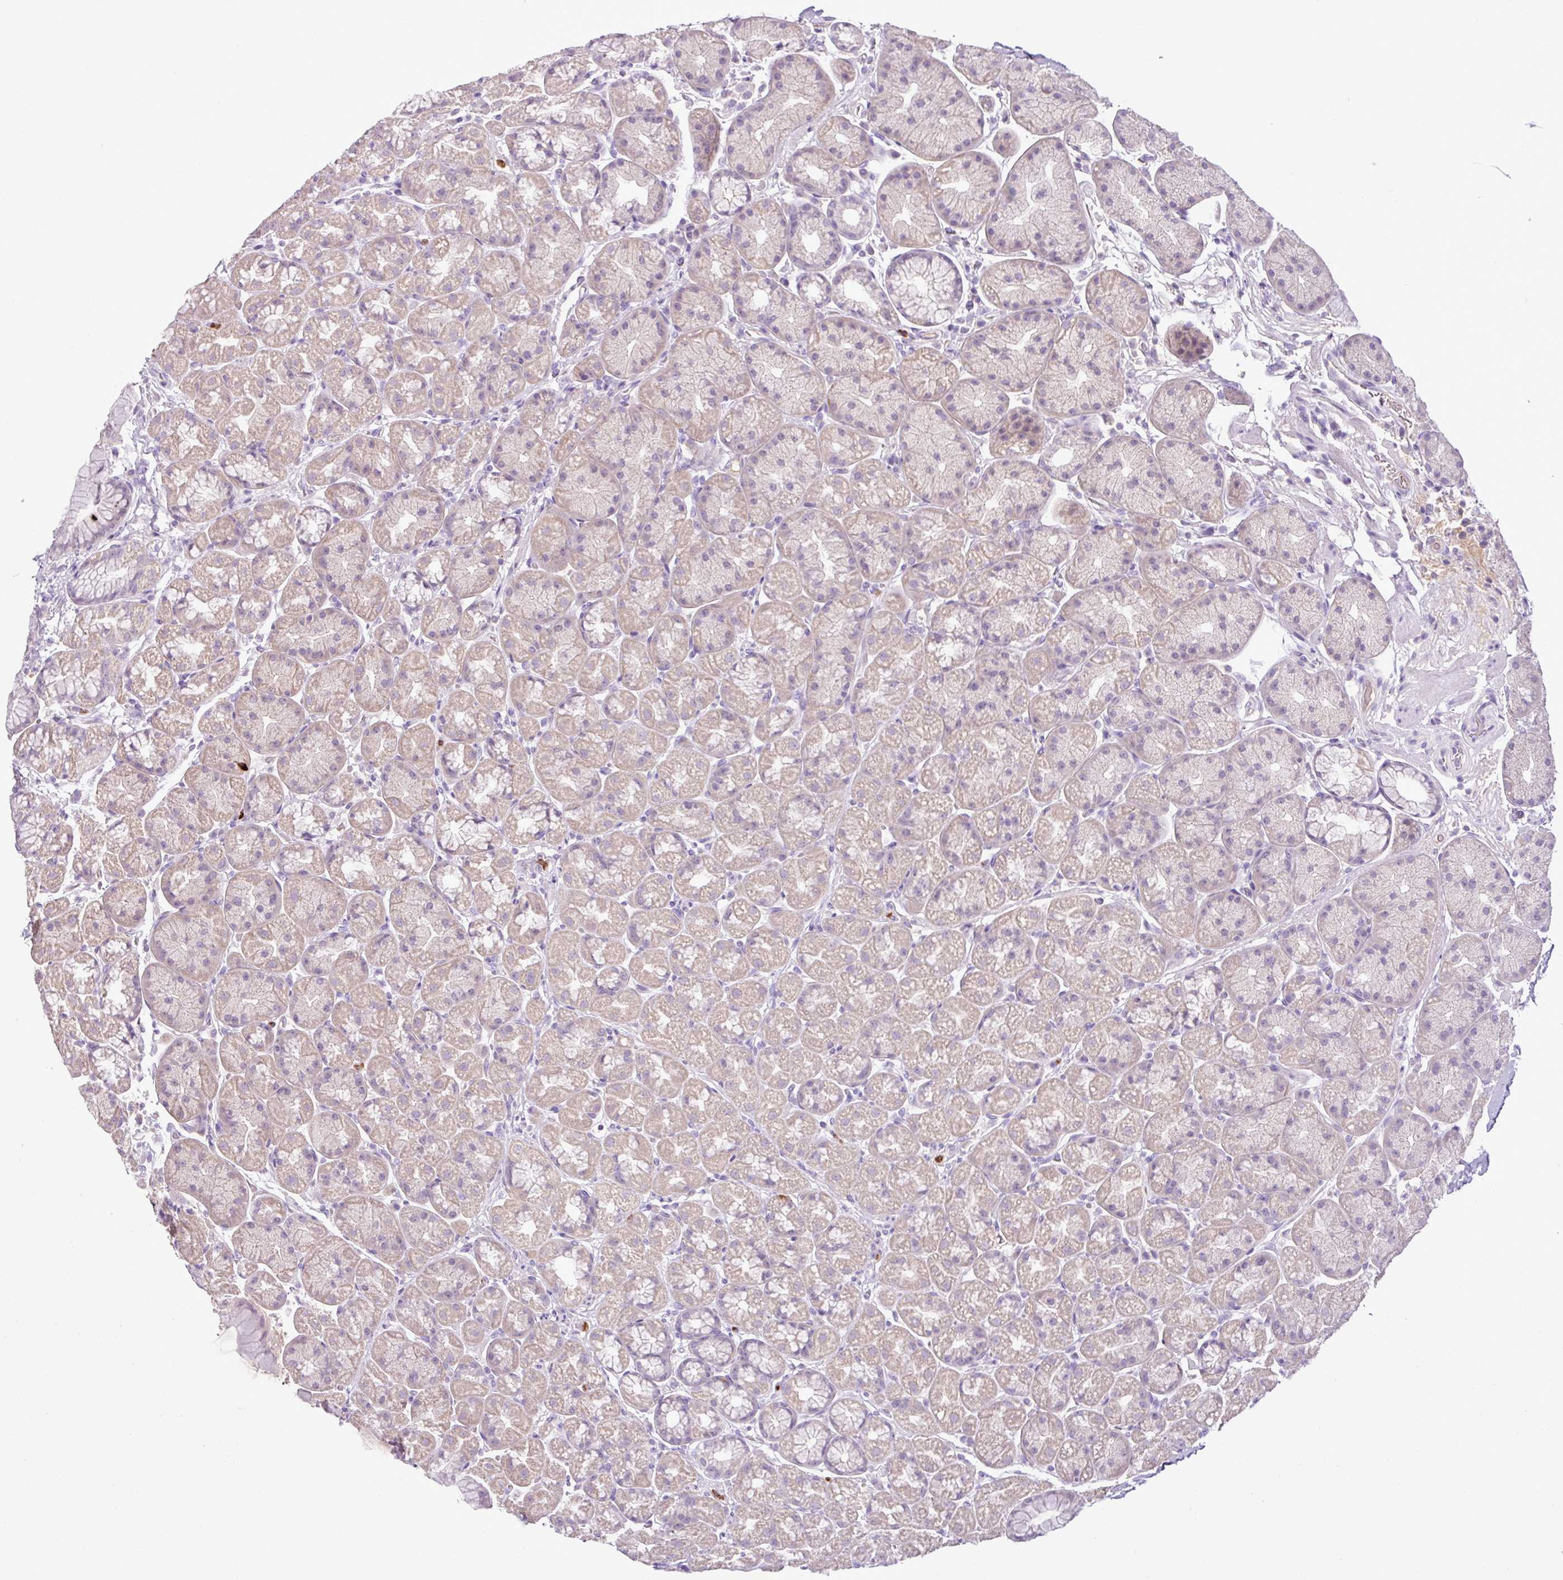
{"staining": {"intensity": "negative", "quantity": "none", "location": "none"}, "tissue": "stomach", "cell_type": "Glandular cells", "image_type": "normal", "snomed": [{"axis": "morphology", "description": "Normal tissue, NOS"}, {"axis": "topography", "description": "Stomach, lower"}], "caption": "High magnification brightfield microscopy of unremarkable stomach stained with DAB (brown) and counterstained with hematoxylin (blue): glandular cells show no significant staining. (DAB (3,3'-diaminobenzidine) IHC visualized using brightfield microscopy, high magnification).", "gene": "HTR3E", "patient": {"sex": "male", "age": 67}}